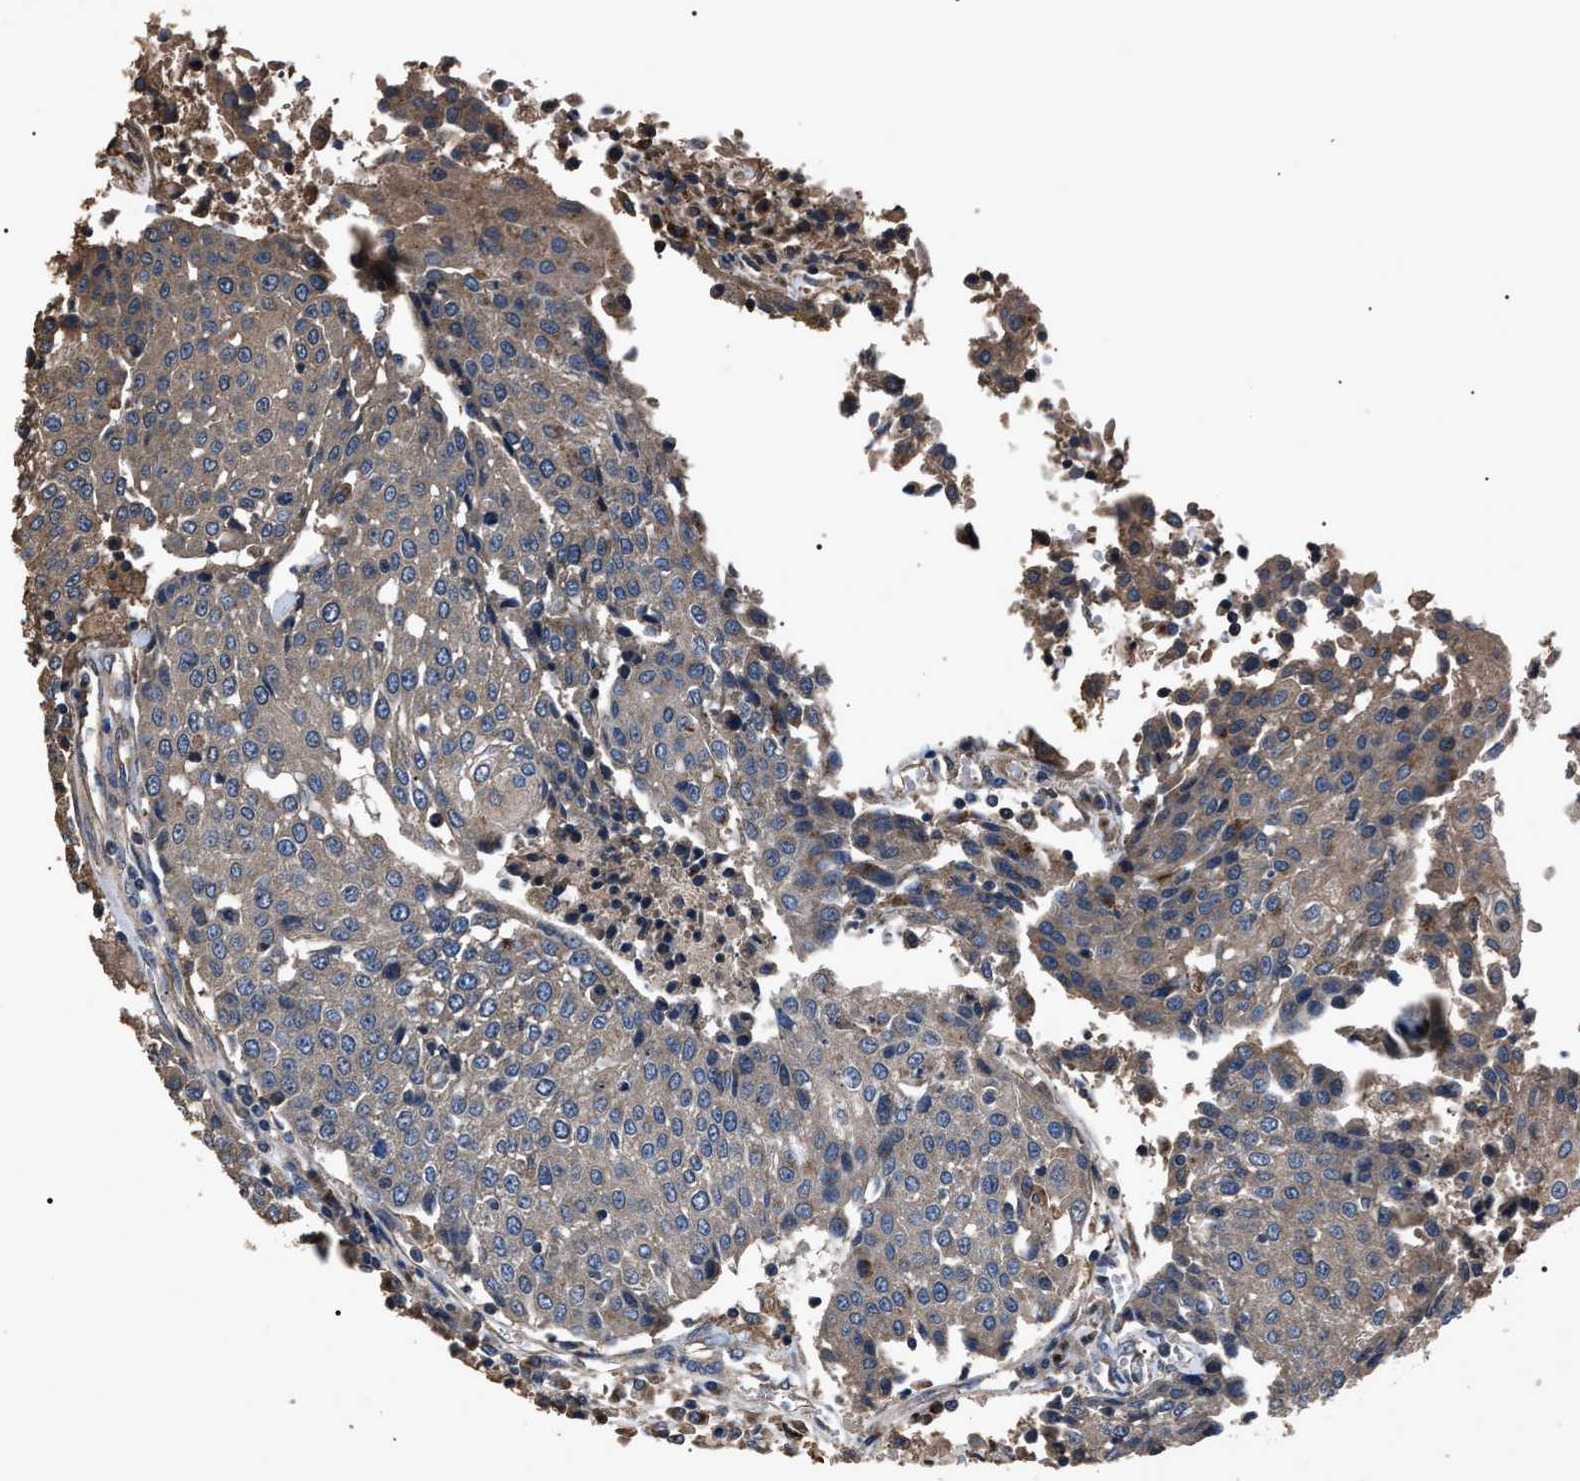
{"staining": {"intensity": "moderate", "quantity": "<25%", "location": "cytoplasmic/membranous"}, "tissue": "urothelial cancer", "cell_type": "Tumor cells", "image_type": "cancer", "snomed": [{"axis": "morphology", "description": "Urothelial carcinoma, High grade"}, {"axis": "topography", "description": "Urinary bladder"}], "caption": "The photomicrograph shows a brown stain indicating the presence of a protein in the cytoplasmic/membranous of tumor cells in urothelial cancer.", "gene": "RNF216", "patient": {"sex": "female", "age": 85}}